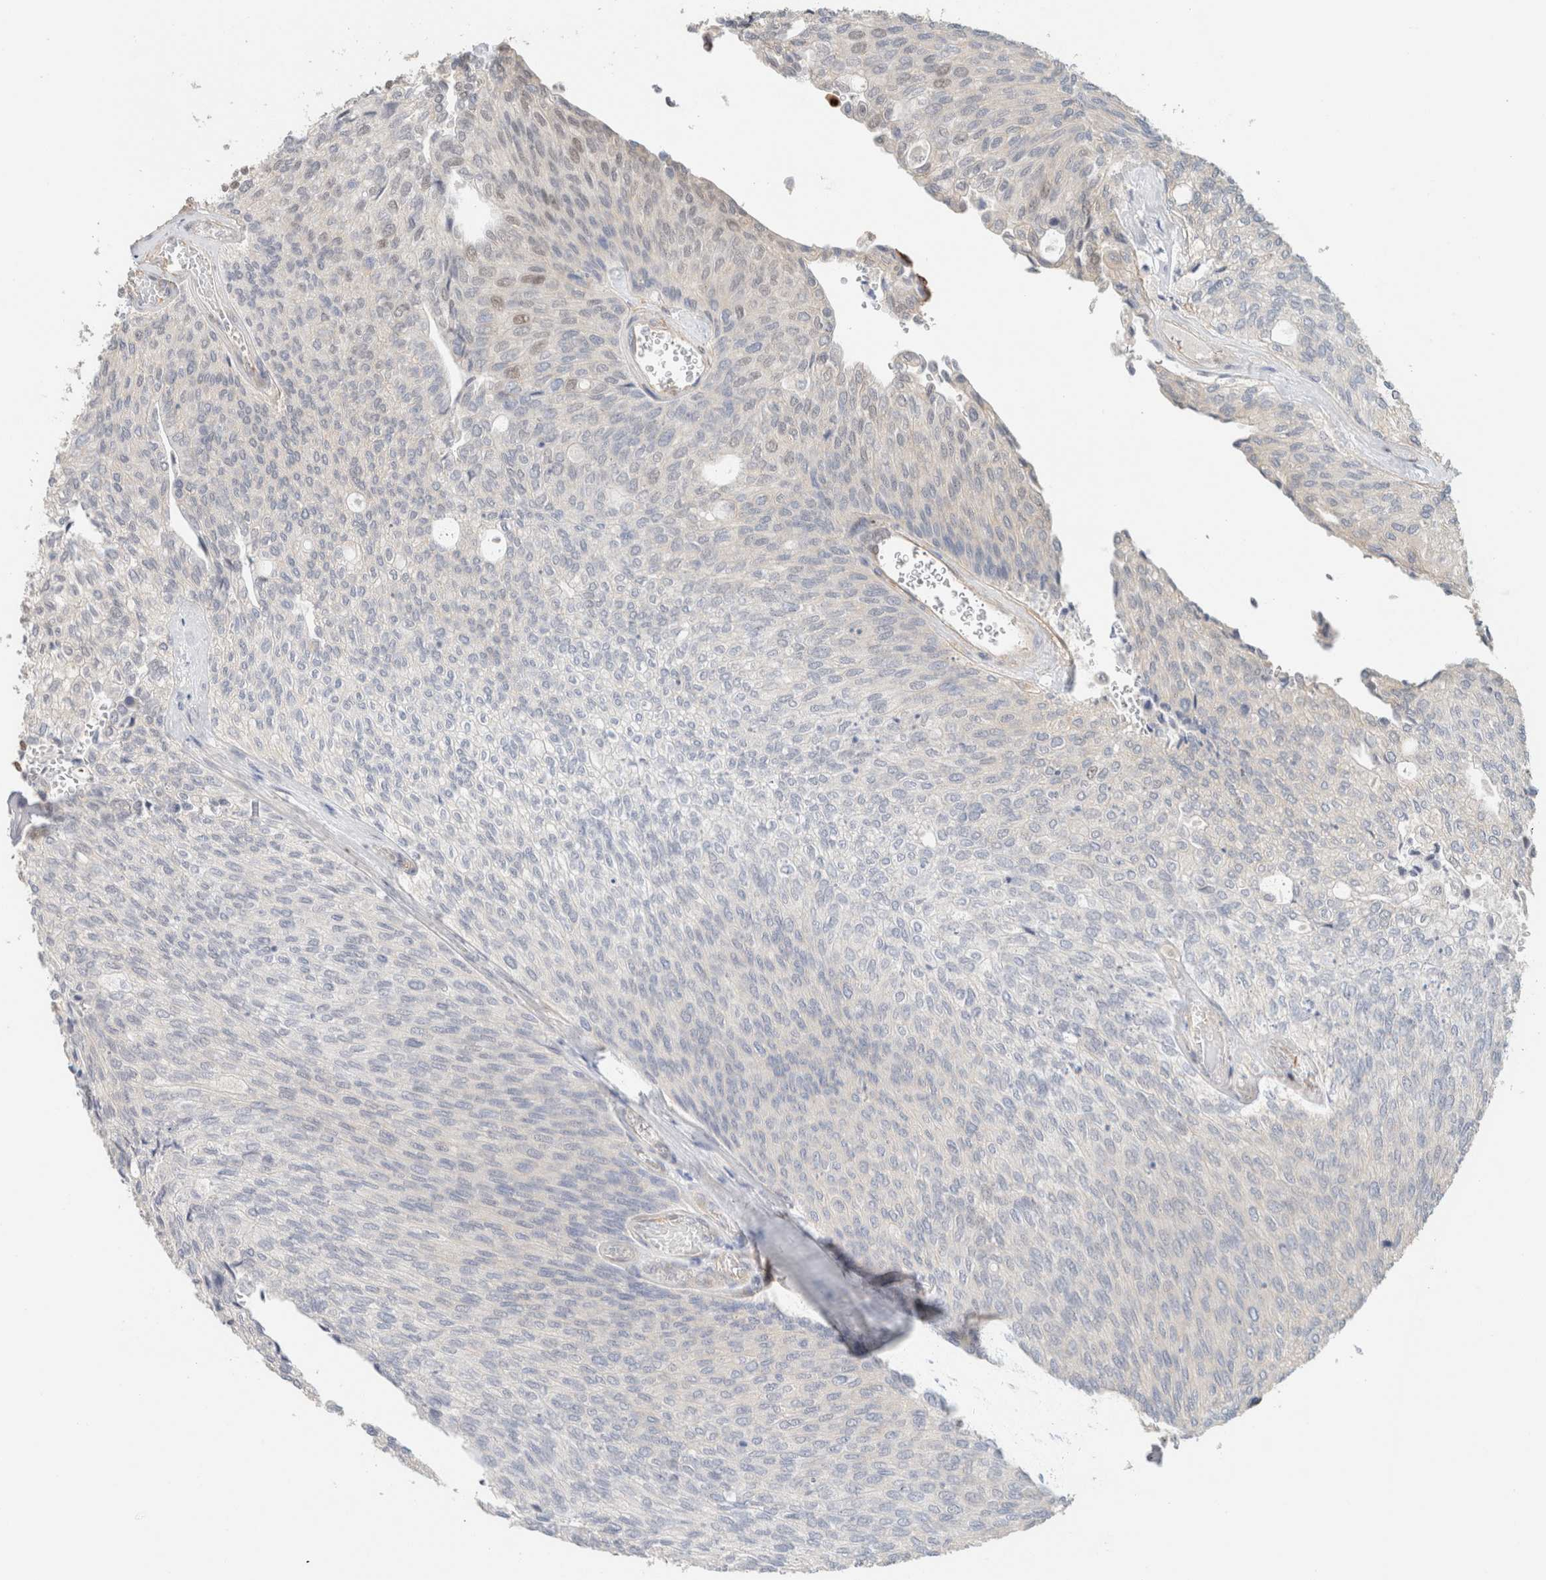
{"staining": {"intensity": "negative", "quantity": "none", "location": "none"}, "tissue": "urothelial cancer", "cell_type": "Tumor cells", "image_type": "cancer", "snomed": [{"axis": "morphology", "description": "Urothelial carcinoma, Low grade"}, {"axis": "topography", "description": "Urinary bladder"}], "caption": "IHC photomicrograph of urothelial cancer stained for a protein (brown), which displays no expression in tumor cells.", "gene": "ID3", "patient": {"sex": "female", "age": 79}}